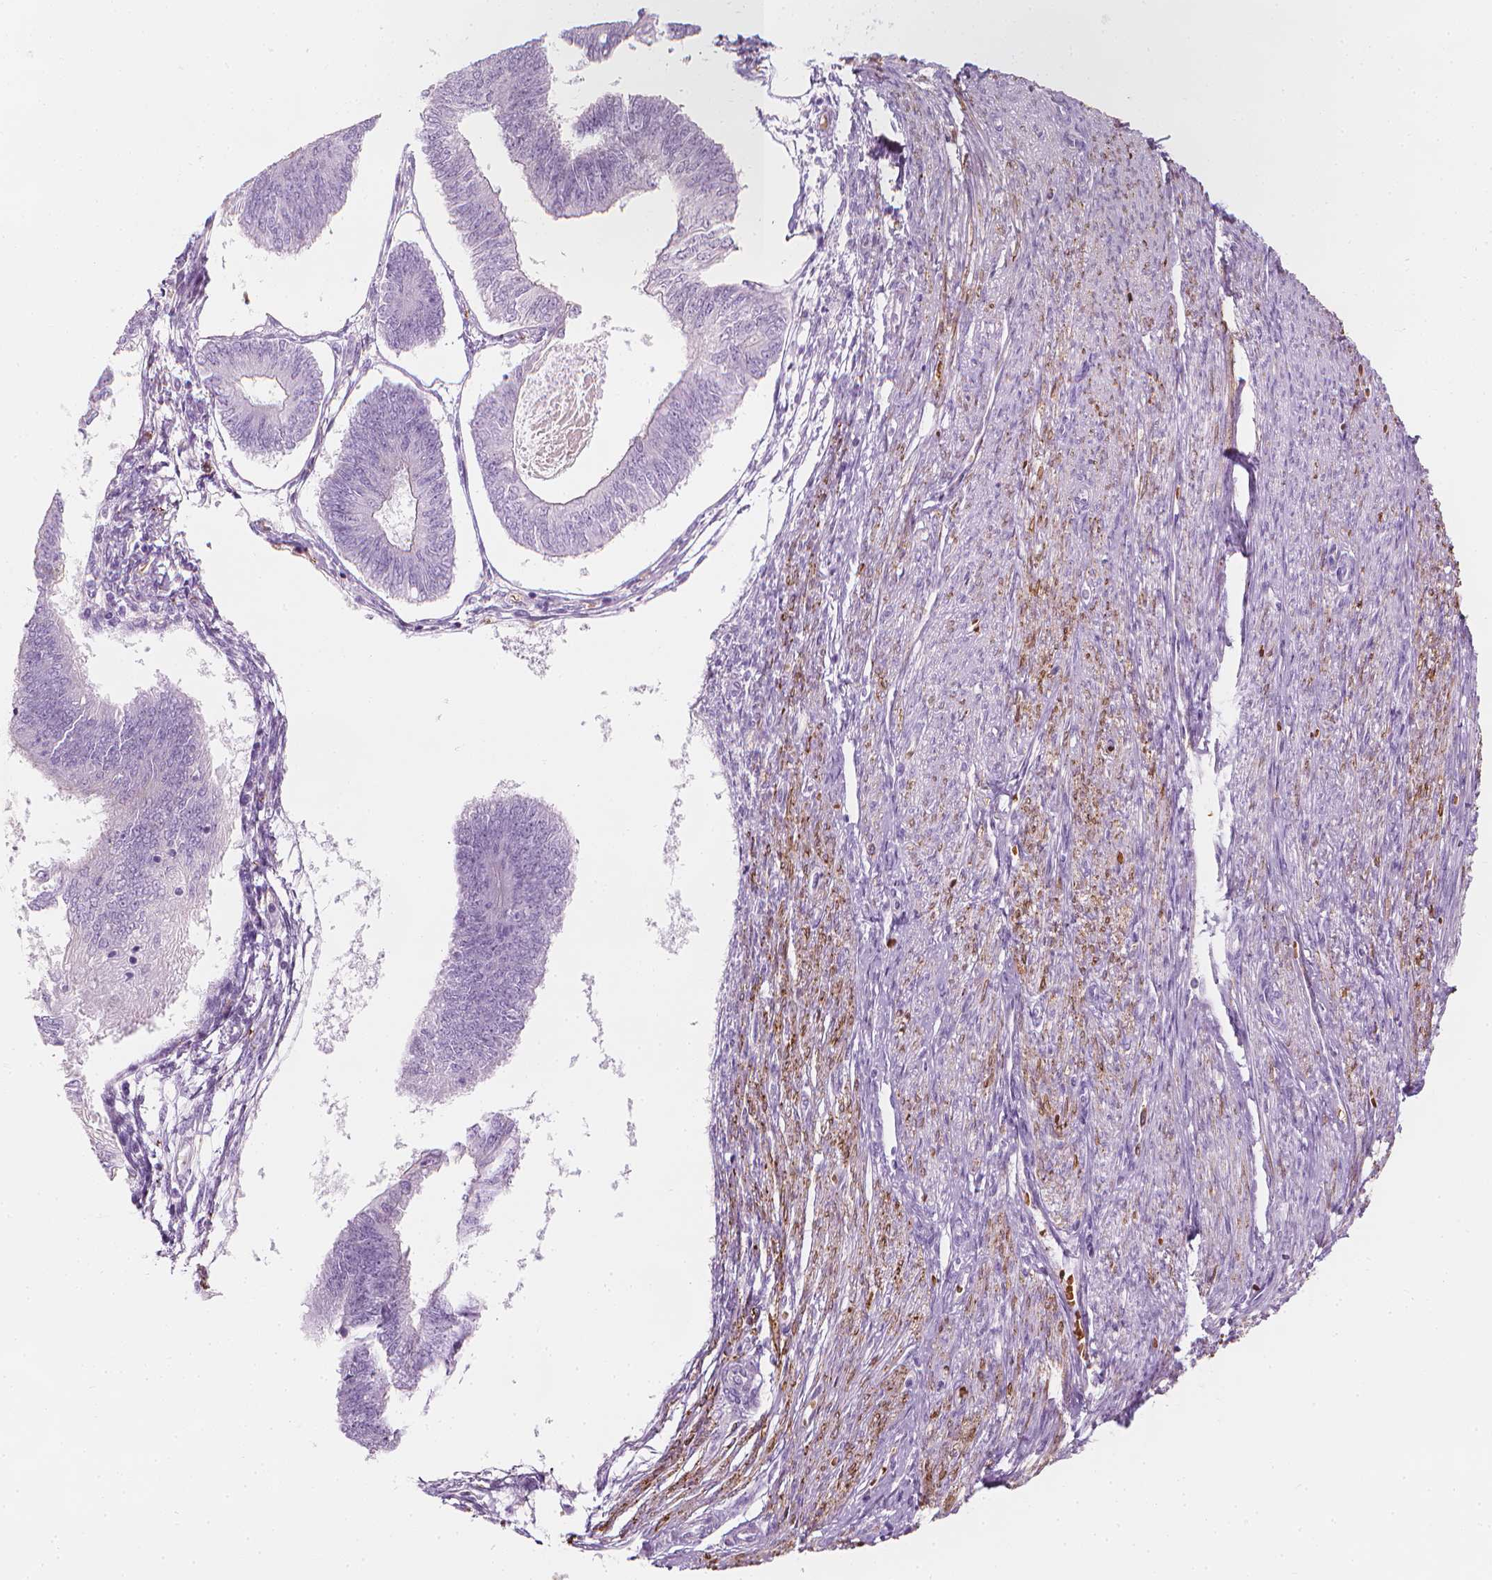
{"staining": {"intensity": "negative", "quantity": "none", "location": "none"}, "tissue": "endometrial cancer", "cell_type": "Tumor cells", "image_type": "cancer", "snomed": [{"axis": "morphology", "description": "Adenocarcinoma, NOS"}, {"axis": "topography", "description": "Endometrium"}], "caption": "Human endometrial cancer stained for a protein using IHC demonstrates no staining in tumor cells.", "gene": "CES1", "patient": {"sex": "female", "age": 58}}